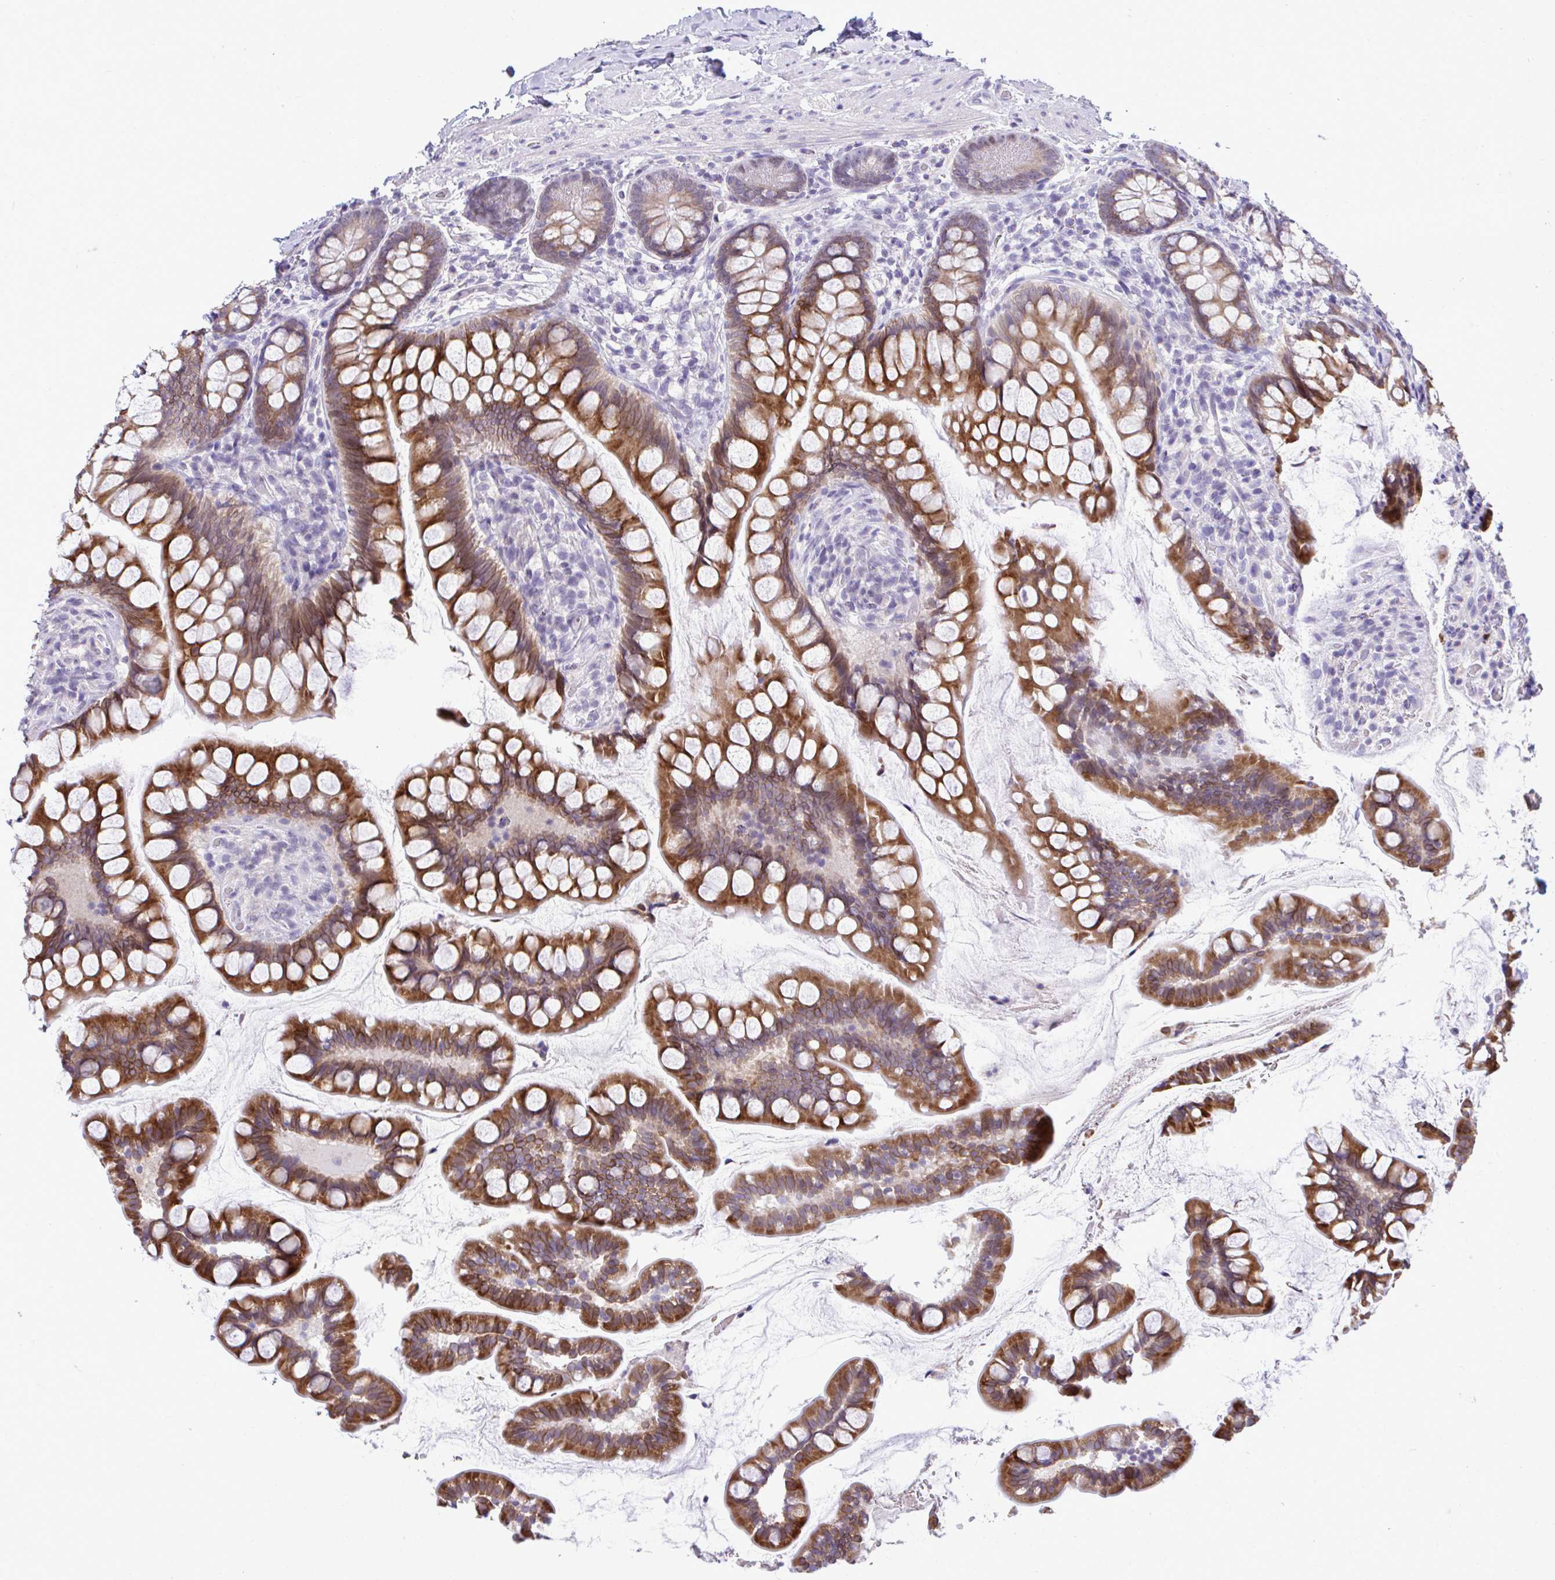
{"staining": {"intensity": "moderate", "quantity": "25%-75%", "location": "cytoplasmic/membranous"}, "tissue": "small intestine", "cell_type": "Glandular cells", "image_type": "normal", "snomed": [{"axis": "morphology", "description": "Normal tissue, NOS"}, {"axis": "topography", "description": "Small intestine"}], "caption": "The photomicrograph displays a brown stain indicating the presence of a protein in the cytoplasmic/membranous of glandular cells in small intestine. (brown staining indicates protein expression, while blue staining denotes nuclei).", "gene": "PIGK", "patient": {"sex": "male", "age": 70}}